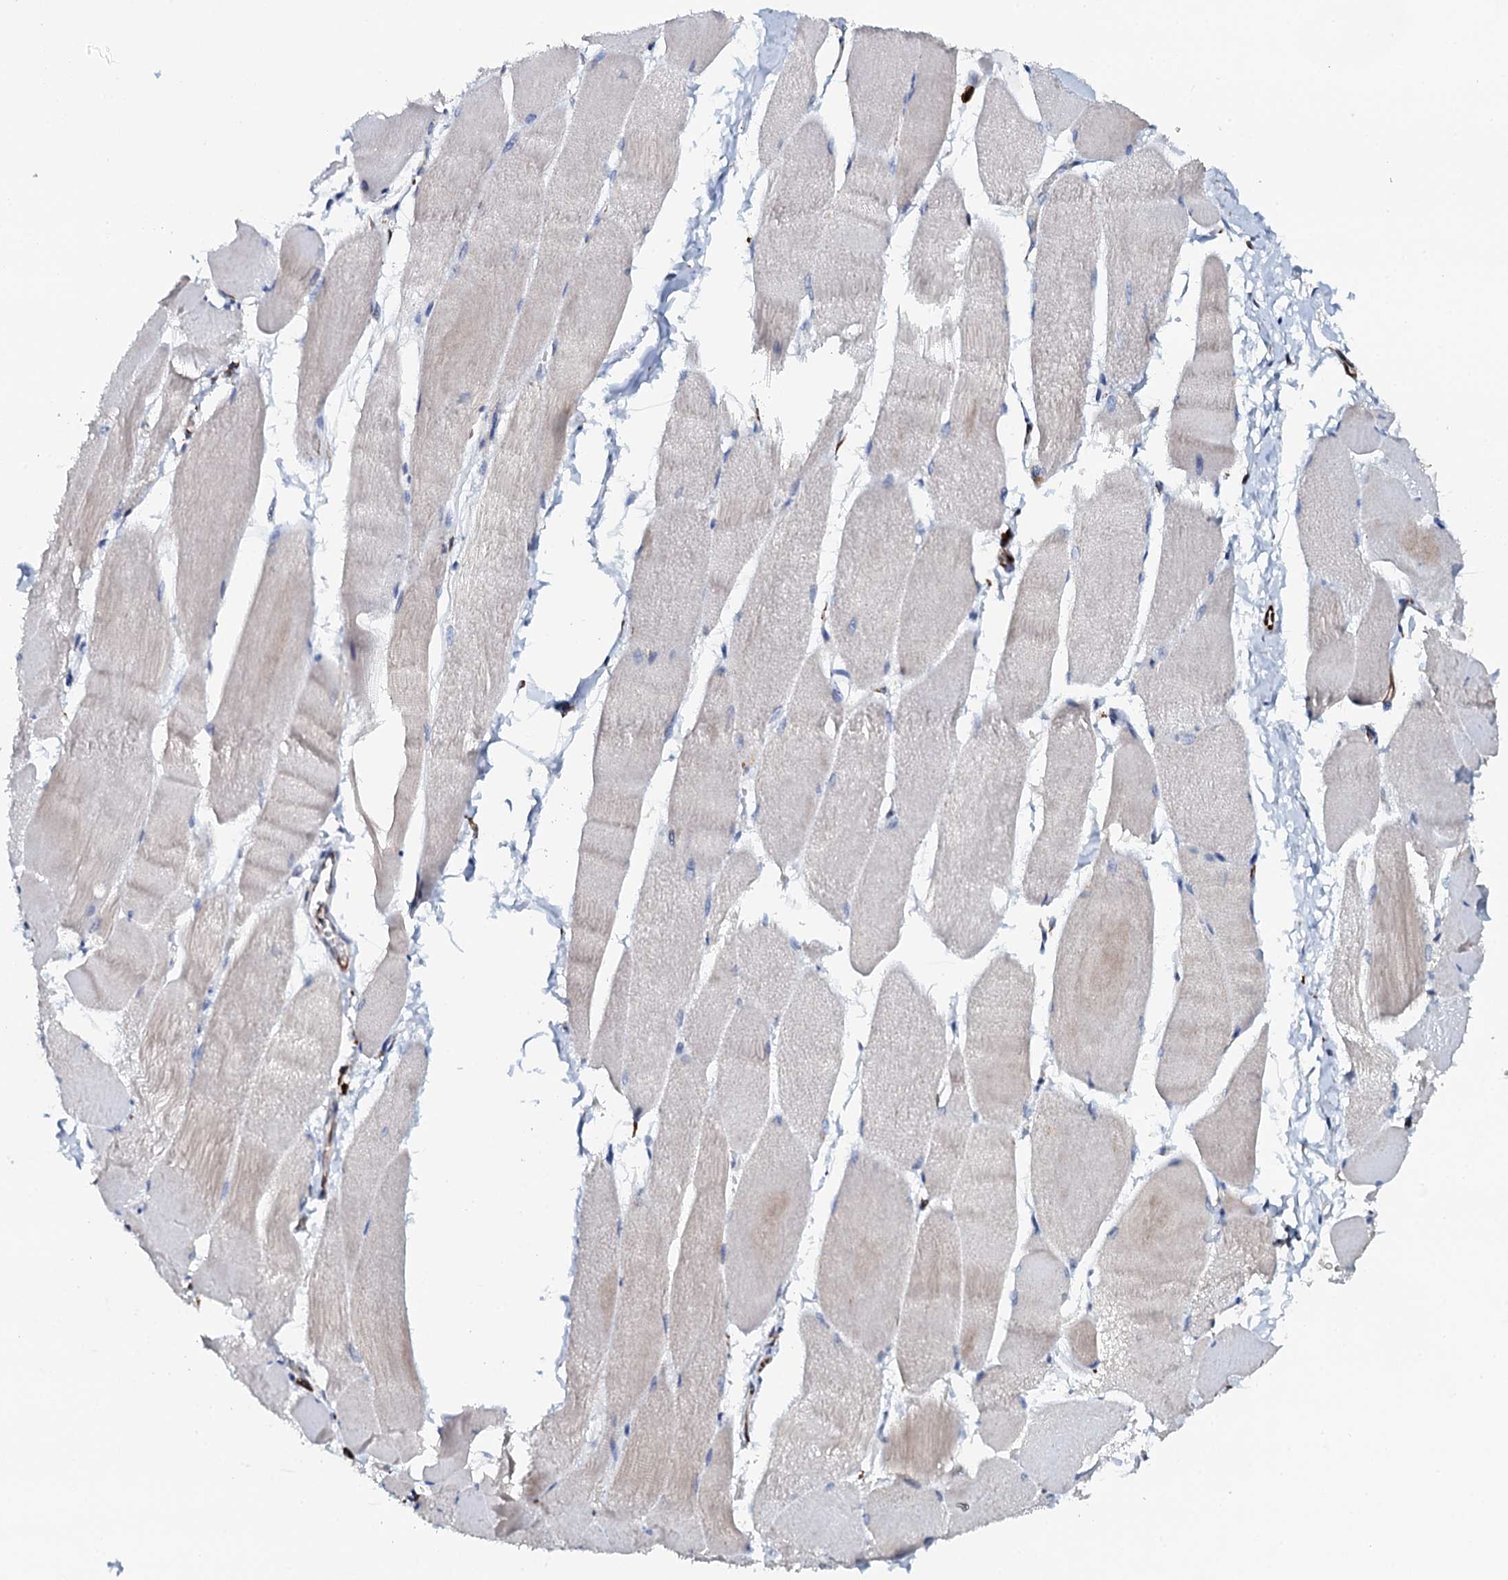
{"staining": {"intensity": "moderate", "quantity": "<25%", "location": "cytoplasmic/membranous"}, "tissue": "skeletal muscle", "cell_type": "Myocytes", "image_type": "normal", "snomed": [{"axis": "morphology", "description": "Normal tissue, NOS"}, {"axis": "morphology", "description": "Basal cell carcinoma"}, {"axis": "topography", "description": "Skeletal muscle"}], "caption": "Protein expression analysis of benign skeletal muscle displays moderate cytoplasmic/membranous positivity in about <25% of myocytes.", "gene": "VAMP8", "patient": {"sex": "female", "age": 64}}